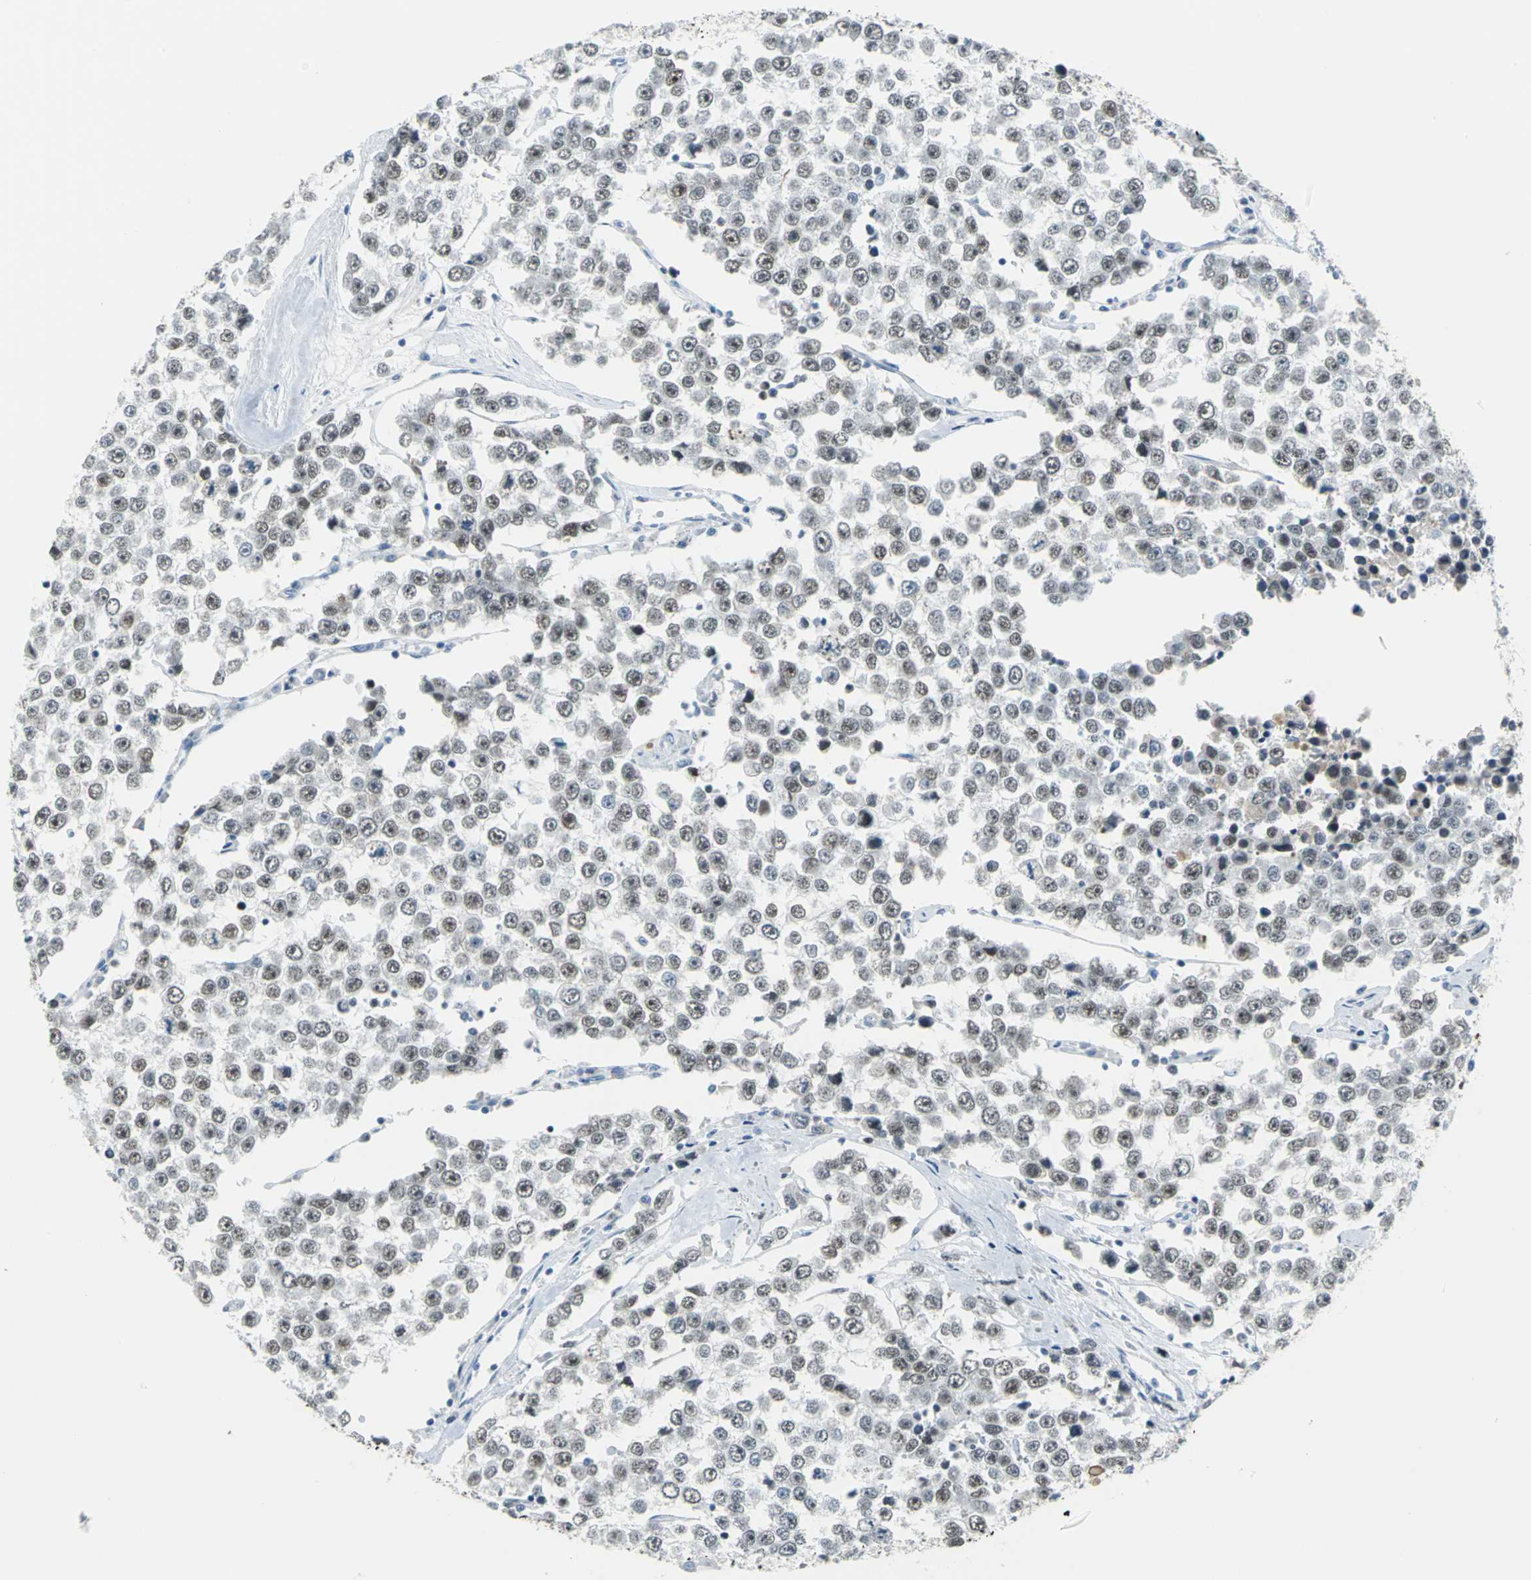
{"staining": {"intensity": "moderate", "quantity": ">75%", "location": "cytoplasmic/membranous"}, "tissue": "testis cancer", "cell_type": "Tumor cells", "image_type": "cancer", "snomed": [{"axis": "morphology", "description": "Seminoma, NOS"}, {"axis": "morphology", "description": "Carcinoma, Embryonal, NOS"}, {"axis": "topography", "description": "Testis"}], "caption": "Protein expression analysis of testis cancer (embryonal carcinoma) shows moderate cytoplasmic/membranous positivity in approximately >75% of tumor cells. The staining is performed using DAB (3,3'-diaminobenzidine) brown chromogen to label protein expression. The nuclei are counter-stained blue using hematoxylin.", "gene": "MCM3", "patient": {"sex": "male", "age": 52}}